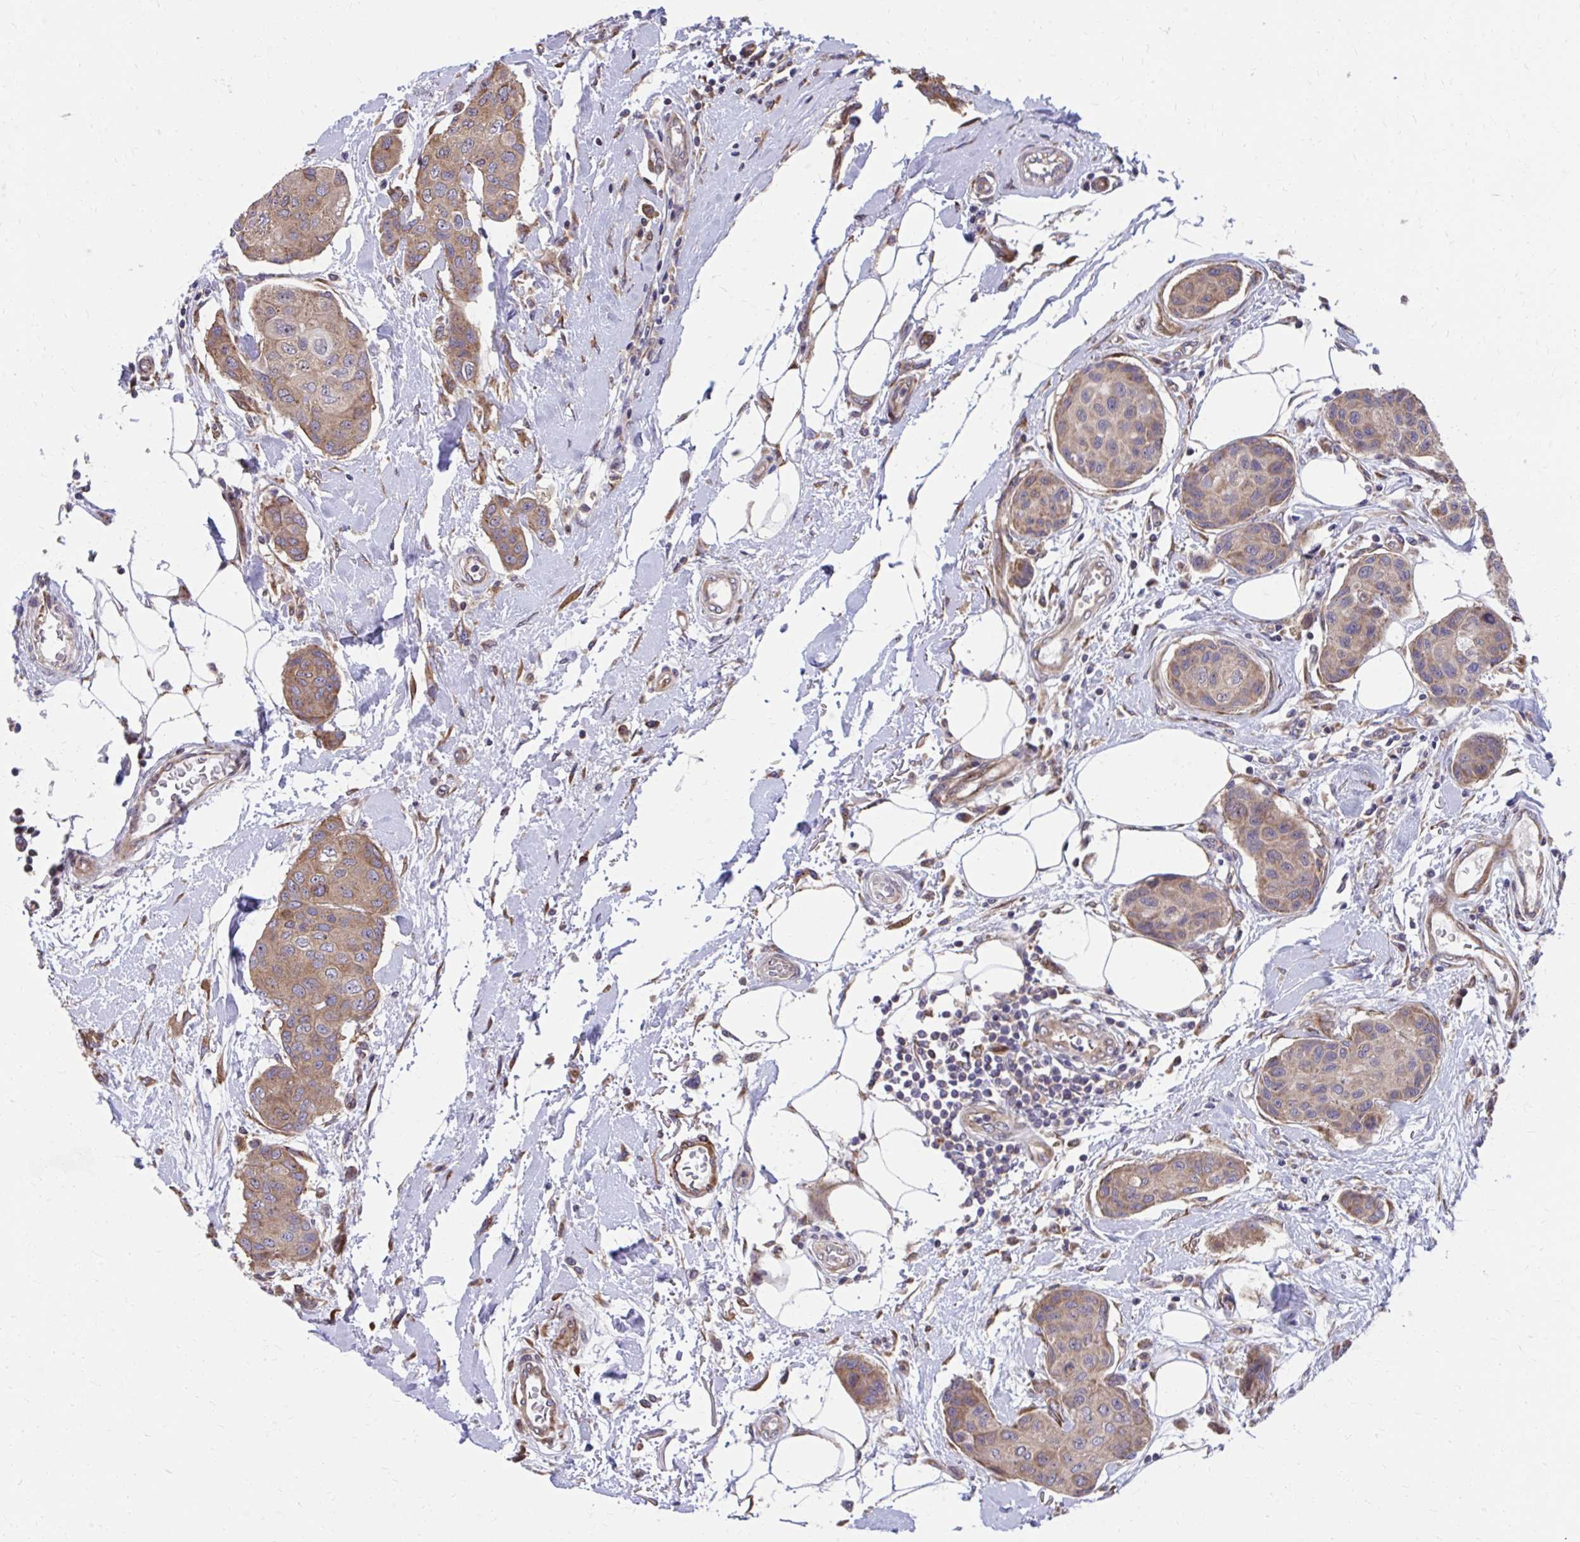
{"staining": {"intensity": "moderate", "quantity": ">75%", "location": "cytoplasmic/membranous"}, "tissue": "breast cancer", "cell_type": "Tumor cells", "image_type": "cancer", "snomed": [{"axis": "morphology", "description": "Duct carcinoma"}, {"axis": "topography", "description": "Breast"}, {"axis": "topography", "description": "Lymph node"}], "caption": "Breast cancer was stained to show a protein in brown. There is medium levels of moderate cytoplasmic/membranous expression in approximately >75% of tumor cells.", "gene": "ZNF778", "patient": {"sex": "female", "age": 80}}